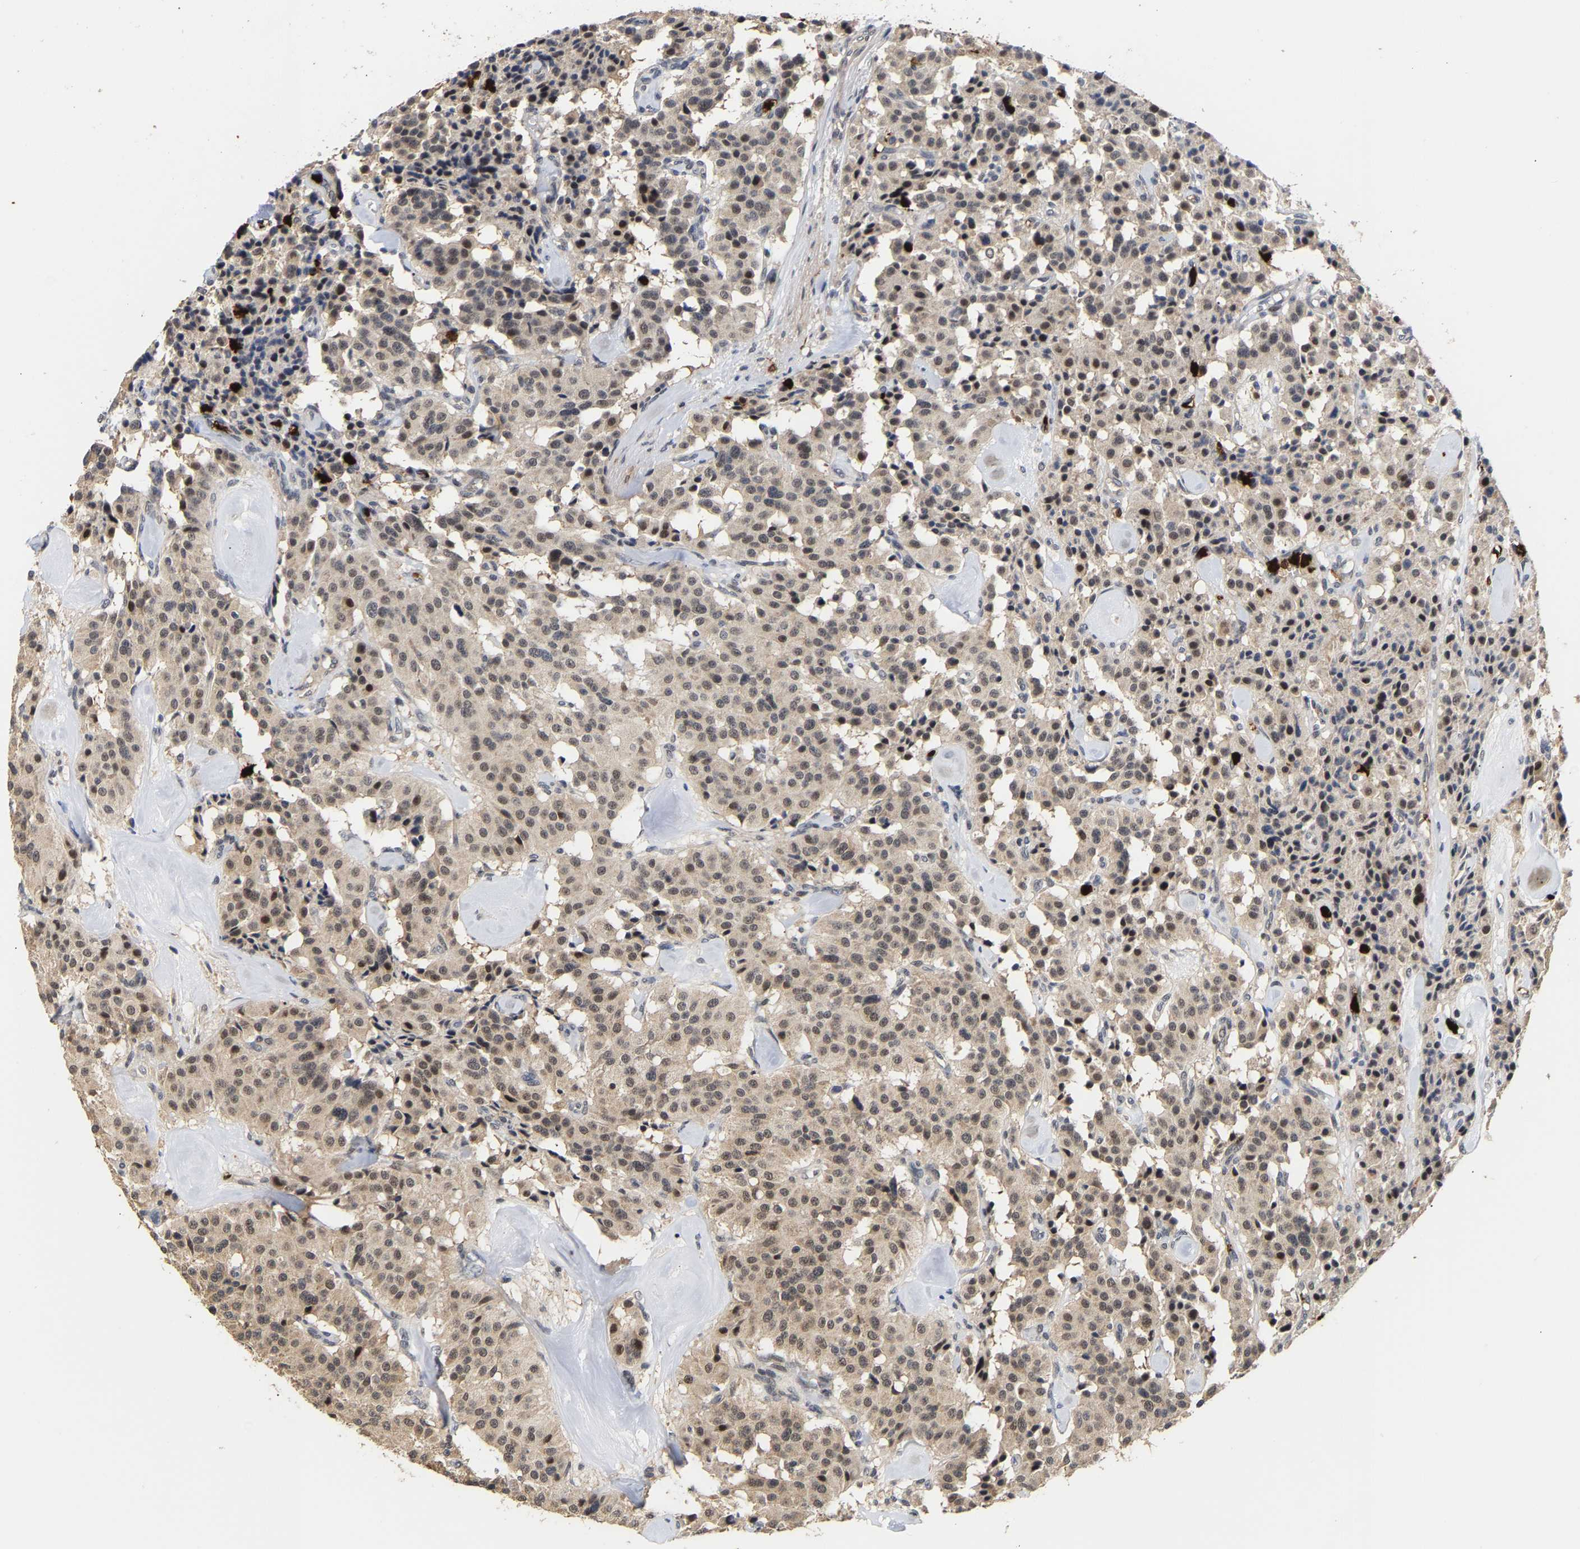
{"staining": {"intensity": "weak", "quantity": ">75%", "location": "cytoplasmic/membranous,nuclear"}, "tissue": "carcinoid", "cell_type": "Tumor cells", "image_type": "cancer", "snomed": [{"axis": "morphology", "description": "Carcinoid, malignant, NOS"}, {"axis": "topography", "description": "Lung"}], "caption": "Immunohistochemistry of human carcinoid reveals low levels of weak cytoplasmic/membranous and nuclear positivity in about >75% of tumor cells.", "gene": "TDRD7", "patient": {"sex": "male", "age": 30}}